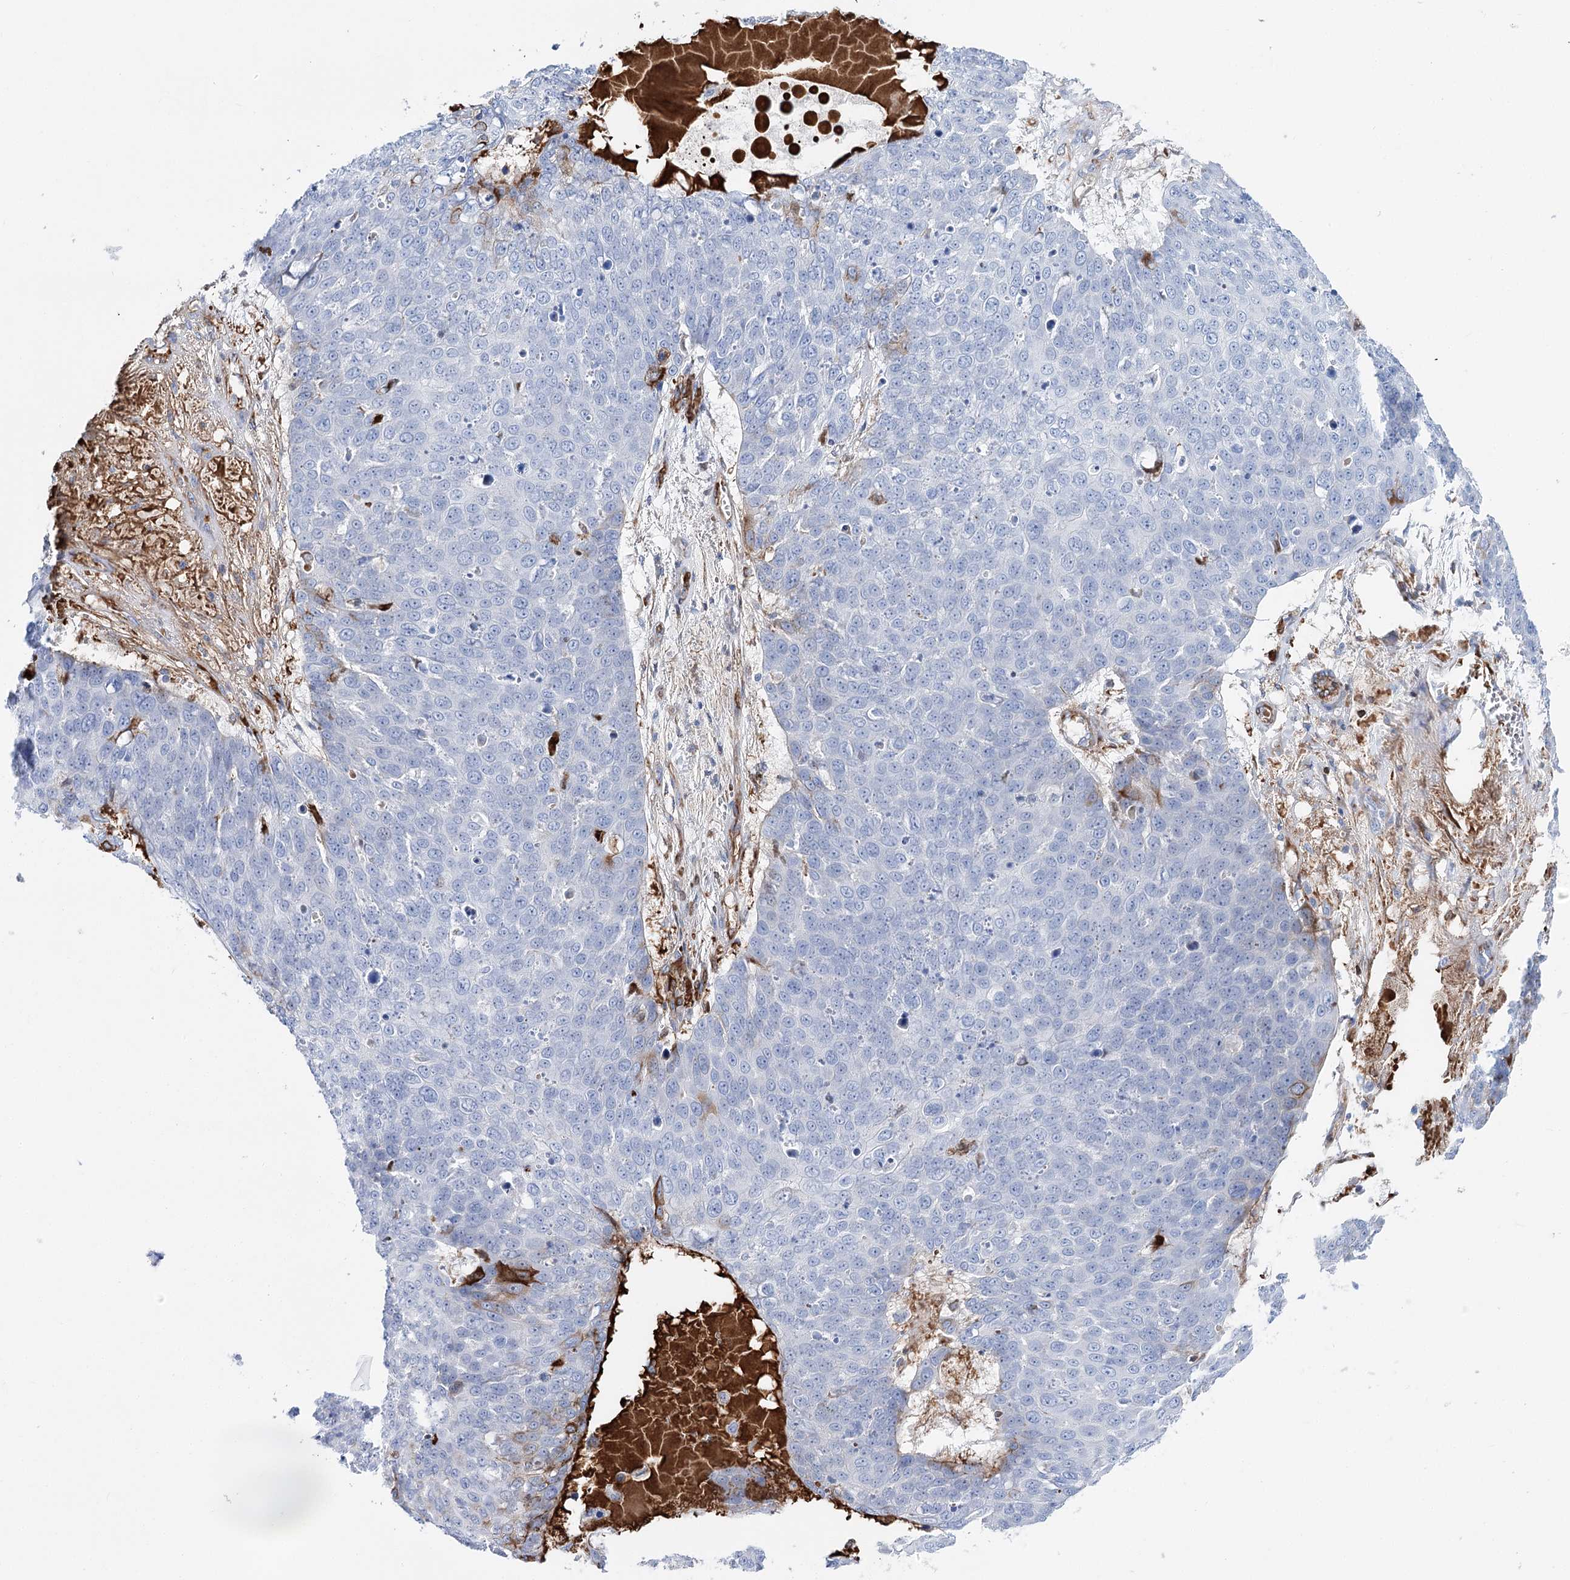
{"staining": {"intensity": "negative", "quantity": "none", "location": "none"}, "tissue": "skin cancer", "cell_type": "Tumor cells", "image_type": "cancer", "snomed": [{"axis": "morphology", "description": "Squamous cell carcinoma, NOS"}, {"axis": "topography", "description": "Skin"}], "caption": "Tumor cells show no significant positivity in skin cancer.", "gene": "ANKRD23", "patient": {"sex": "male", "age": 71}}